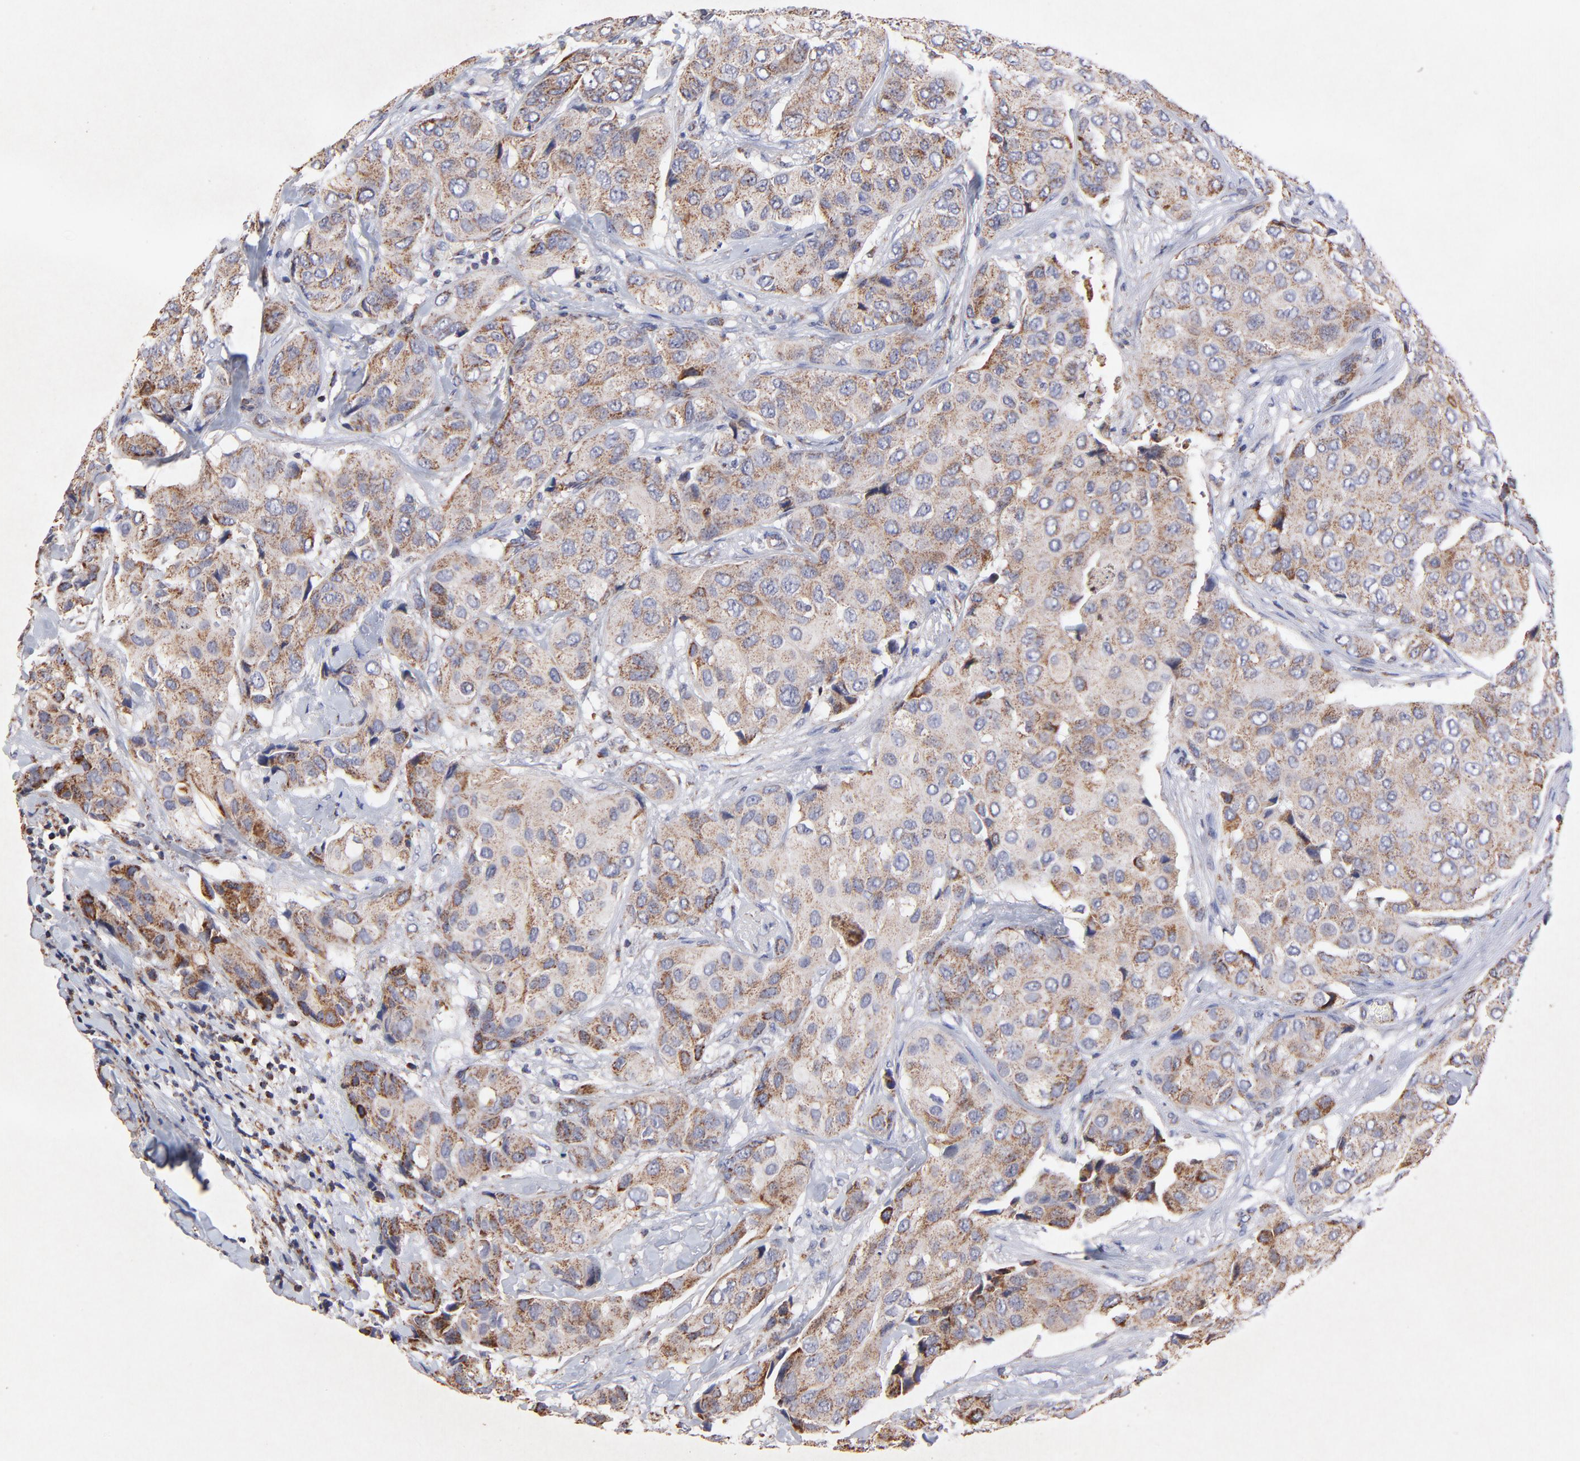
{"staining": {"intensity": "moderate", "quantity": ">75%", "location": "cytoplasmic/membranous"}, "tissue": "breast cancer", "cell_type": "Tumor cells", "image_type": "cancer", "snomed": [{"axis": "morphology", "description": "Duct carcinoma"}, {"axis": "topography", "description": "Breast"}], "caption": "Human breast cancer (intraductal carcinoma) stained for a protein (brown) reveals moderate cytoplasmic/membranous positive expression in approximately >75% of tumor cells.", "gene": "SSBP1", "patient": {"sex": "female", "age": 68}}